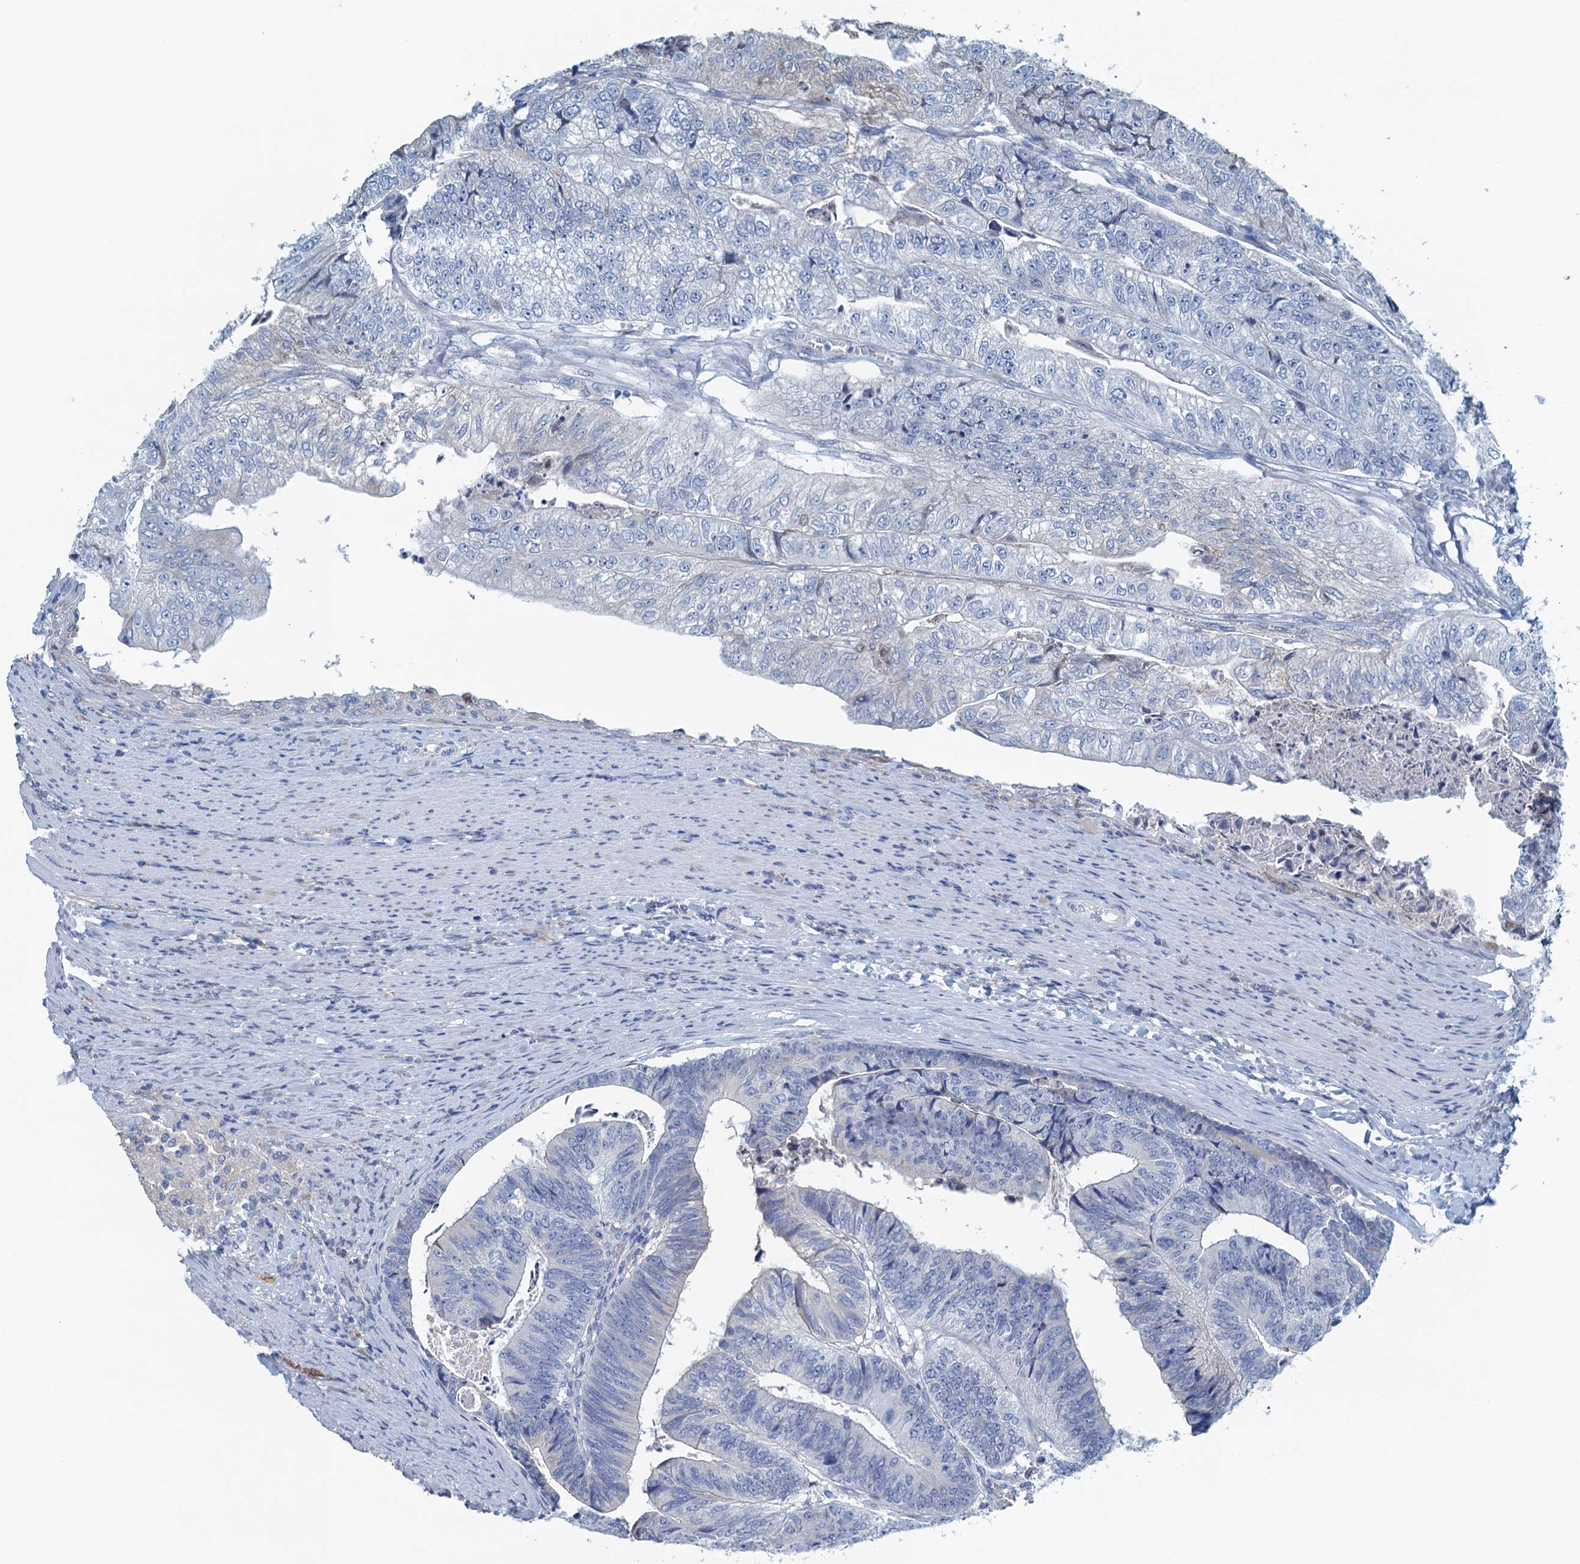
{"staining": {"intensity": "negative", "quantity": "none", "location": "none"}, "tissue": "colorectal cancer", "cell_type": "Tumor cells", "image_type": "cancer", "snomed": [{"axis": "morphology", "description": "Adenocarcinoma, NOS"}, {"axis": "topography", "description": "Colon"}], "caption": "Micrograph shows no significant protein positivity in tumor cells of colorectal cancer (adenocarcinoma). (Brightfield microscopy of DAB immunohistochemistry at high magnification).", "gene": "C10orf88", "patient": {"sex": "female", "age": 67}}